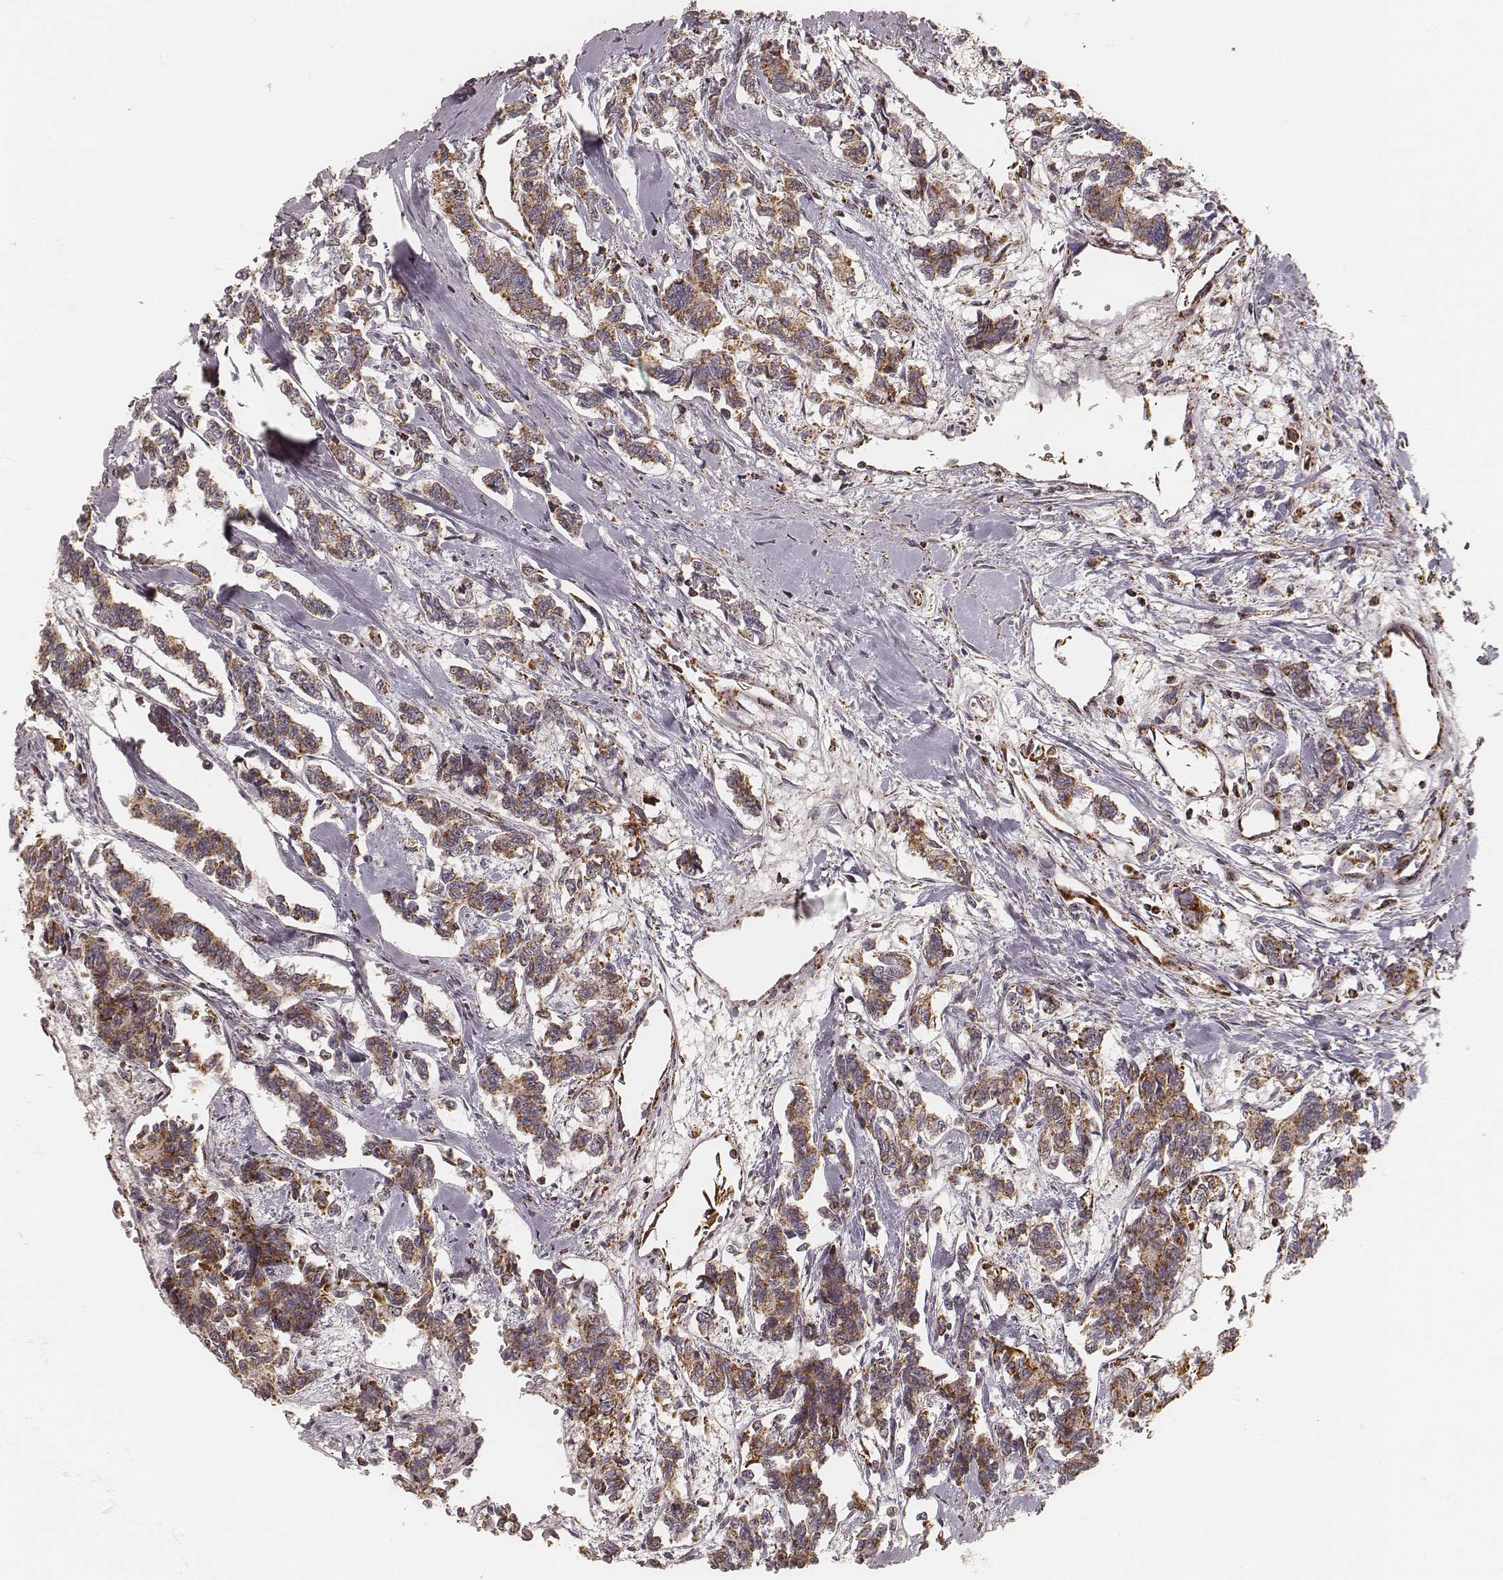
{"staining": {"intensity": "moderate", "quantity": ">75%", "location": "cytoplasmic/membranous"}, "tissue": "carcinoid", "cell_type": "Tumor cells", "image_type": "cancer", "snomed": [{"axis": "morphology", "description": "Carcinoid, malignant, NOS"}, {"axis": "topography", "description": "Kidney"}], "caption": "This photomicrograph displays carcinoid (malignant) stained with IHC to label a protein in brown. The cytoplasmic/membranous of tumor cells show moderate positivity for the protein. Nuclei are counter-stained blue.", "gene": "CS", "patient": {"sex": "female", "age": 41}}